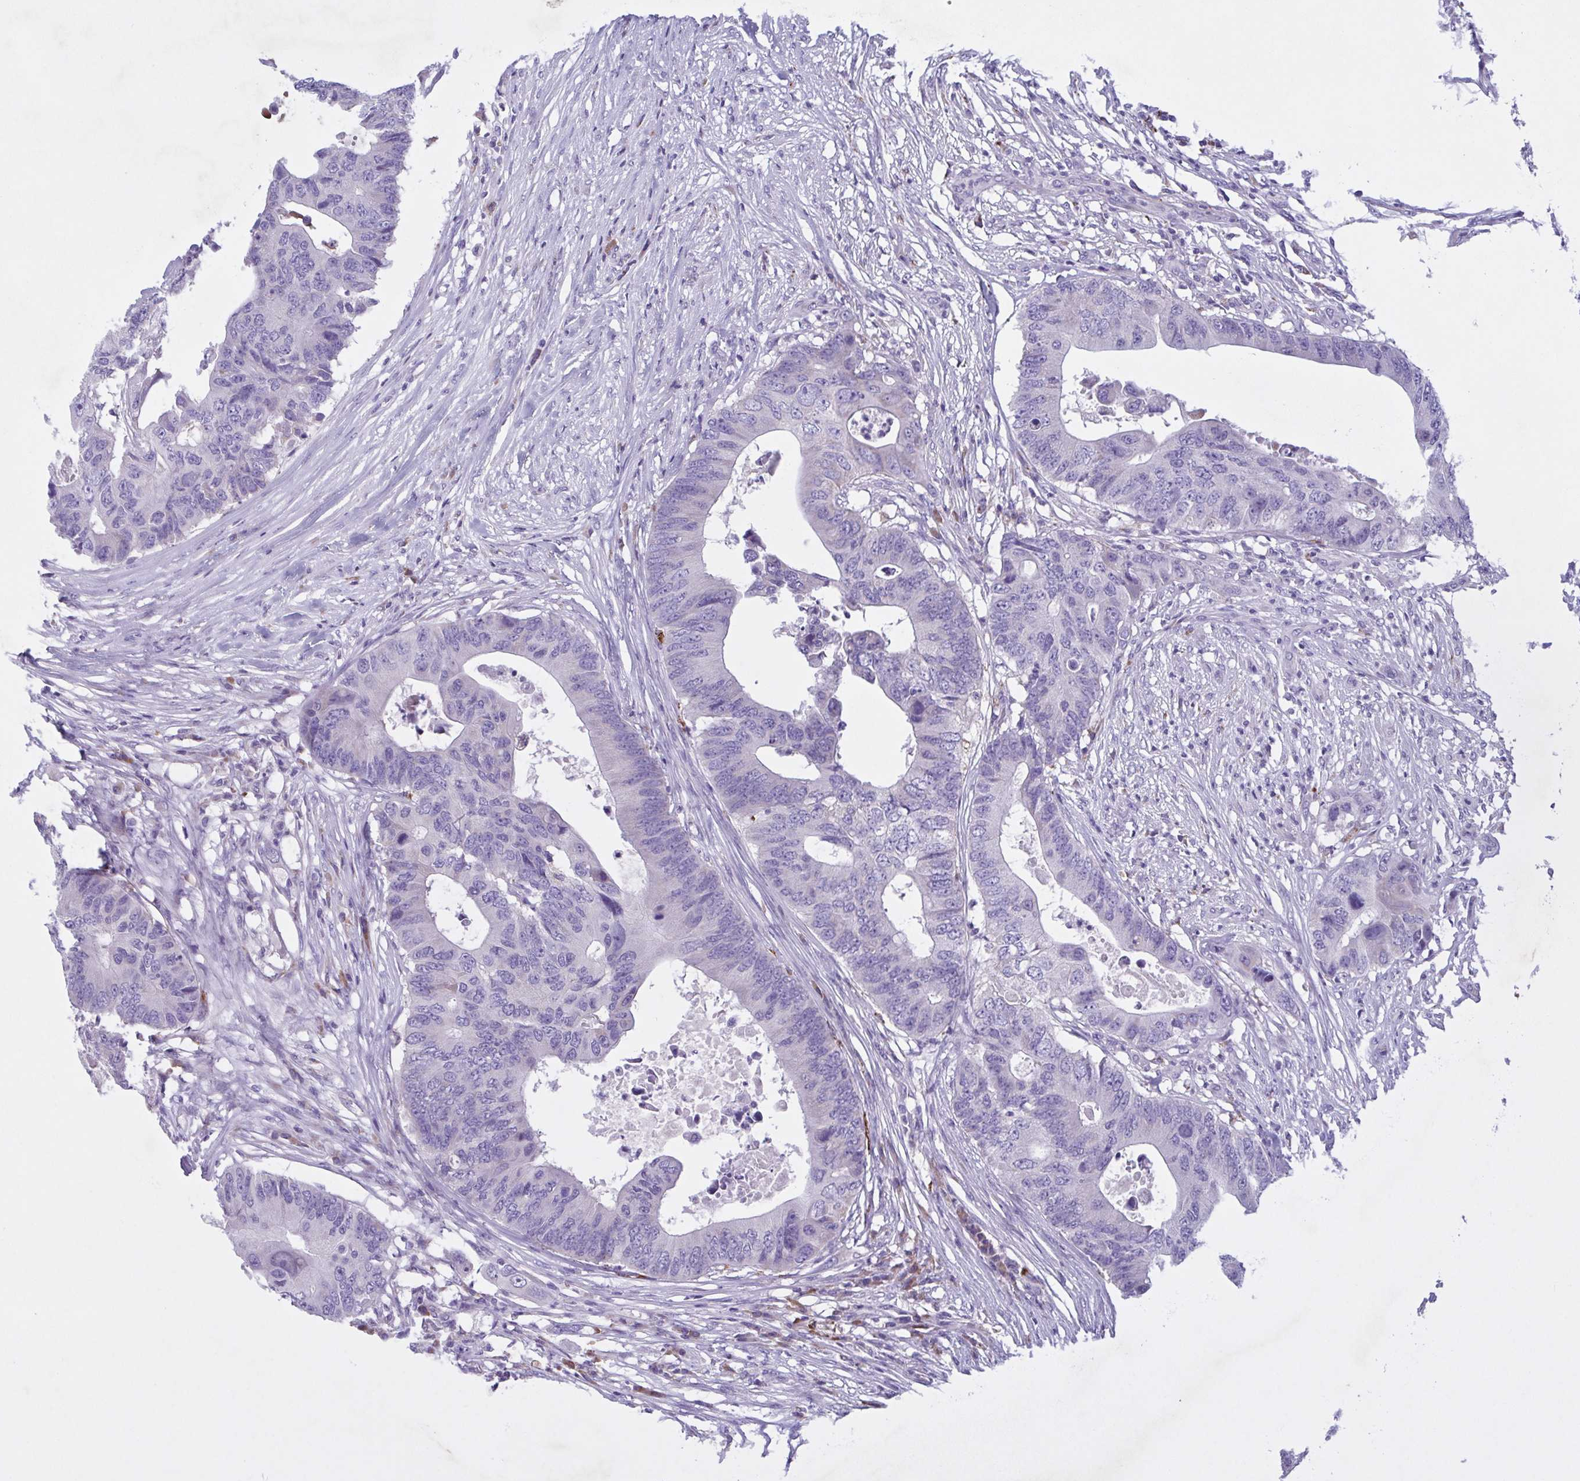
{"staining": {"intensity": "negative", "quantity": "none", "location": "none"}, "tissue": "colorectal cancer", "cell_type": "Tumor cells", "image_type": "cancer", "snomed": [{"axis": "morphology", "description": "Adenocarcinoma, NOS"}, {"axis": "topography", "description": "Colon"}], "caption": "Colorectal cancer (adenocarcinoma) stained for a protein using immunohistochemistry (IHC) displays no expression tumor cells.", "gene": "F13B", "patient": {"sex": "male", "age": 71}}